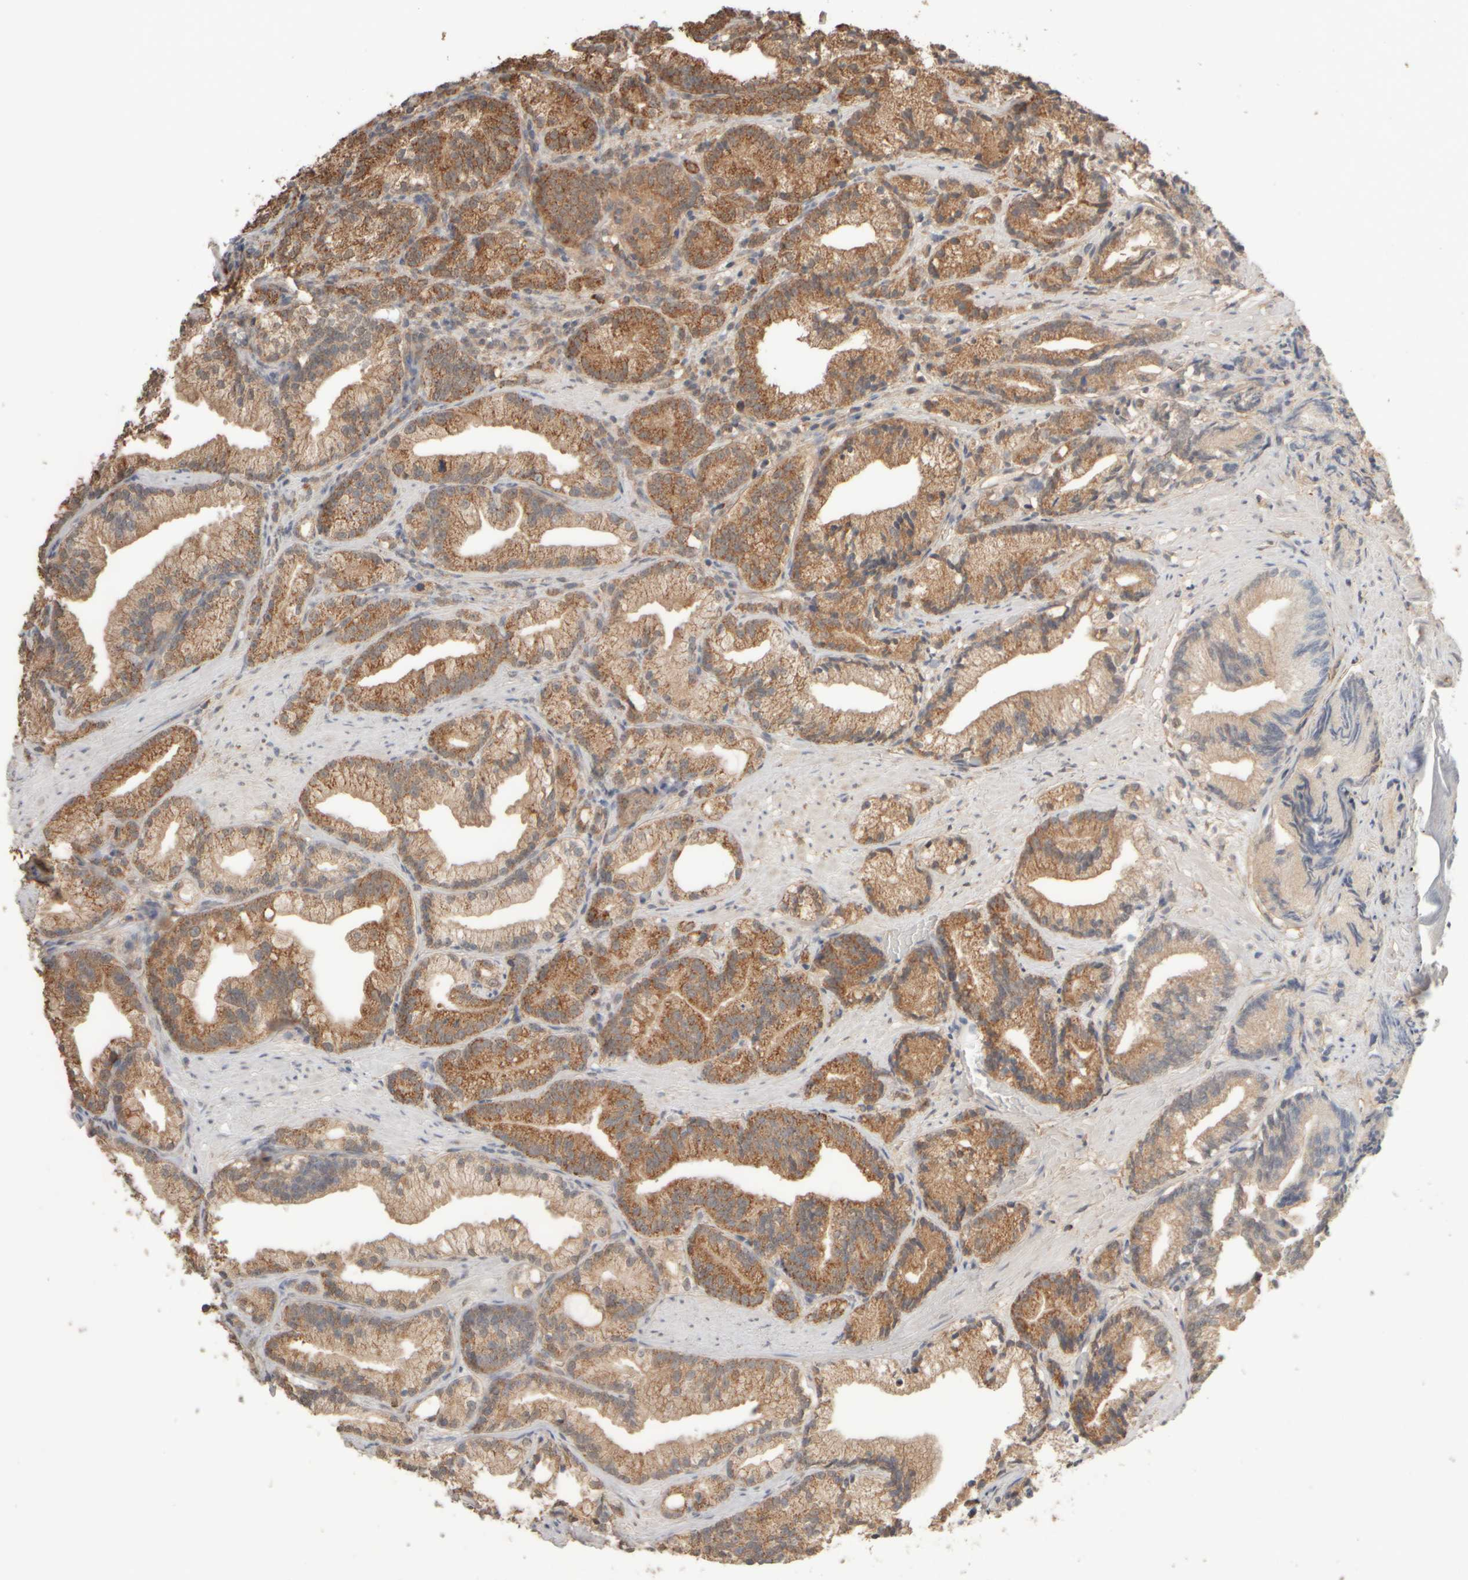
{"staining": {"intensity": "moderate", "quantity": "25%-75%", "location": "cytoplasmic/membranous"}, "tissue": "prostate cancer", "cell_type": "Tumor cells", "image_type": "cancer", "snomed": [{"axis": "morphology", "description": "Adenocarcinoma, Low grade"}, {"axis": "topography", "description": "Prostate"}], "caption": "Moderate cytoplasmic/membranous expression is seen in approximately 25%-75% of tumor cells in prostate cancer (adenocarcinoma (low-grade)).", "gene": "EIF2B3", "patient": {"sex": "male", "age": 89}}